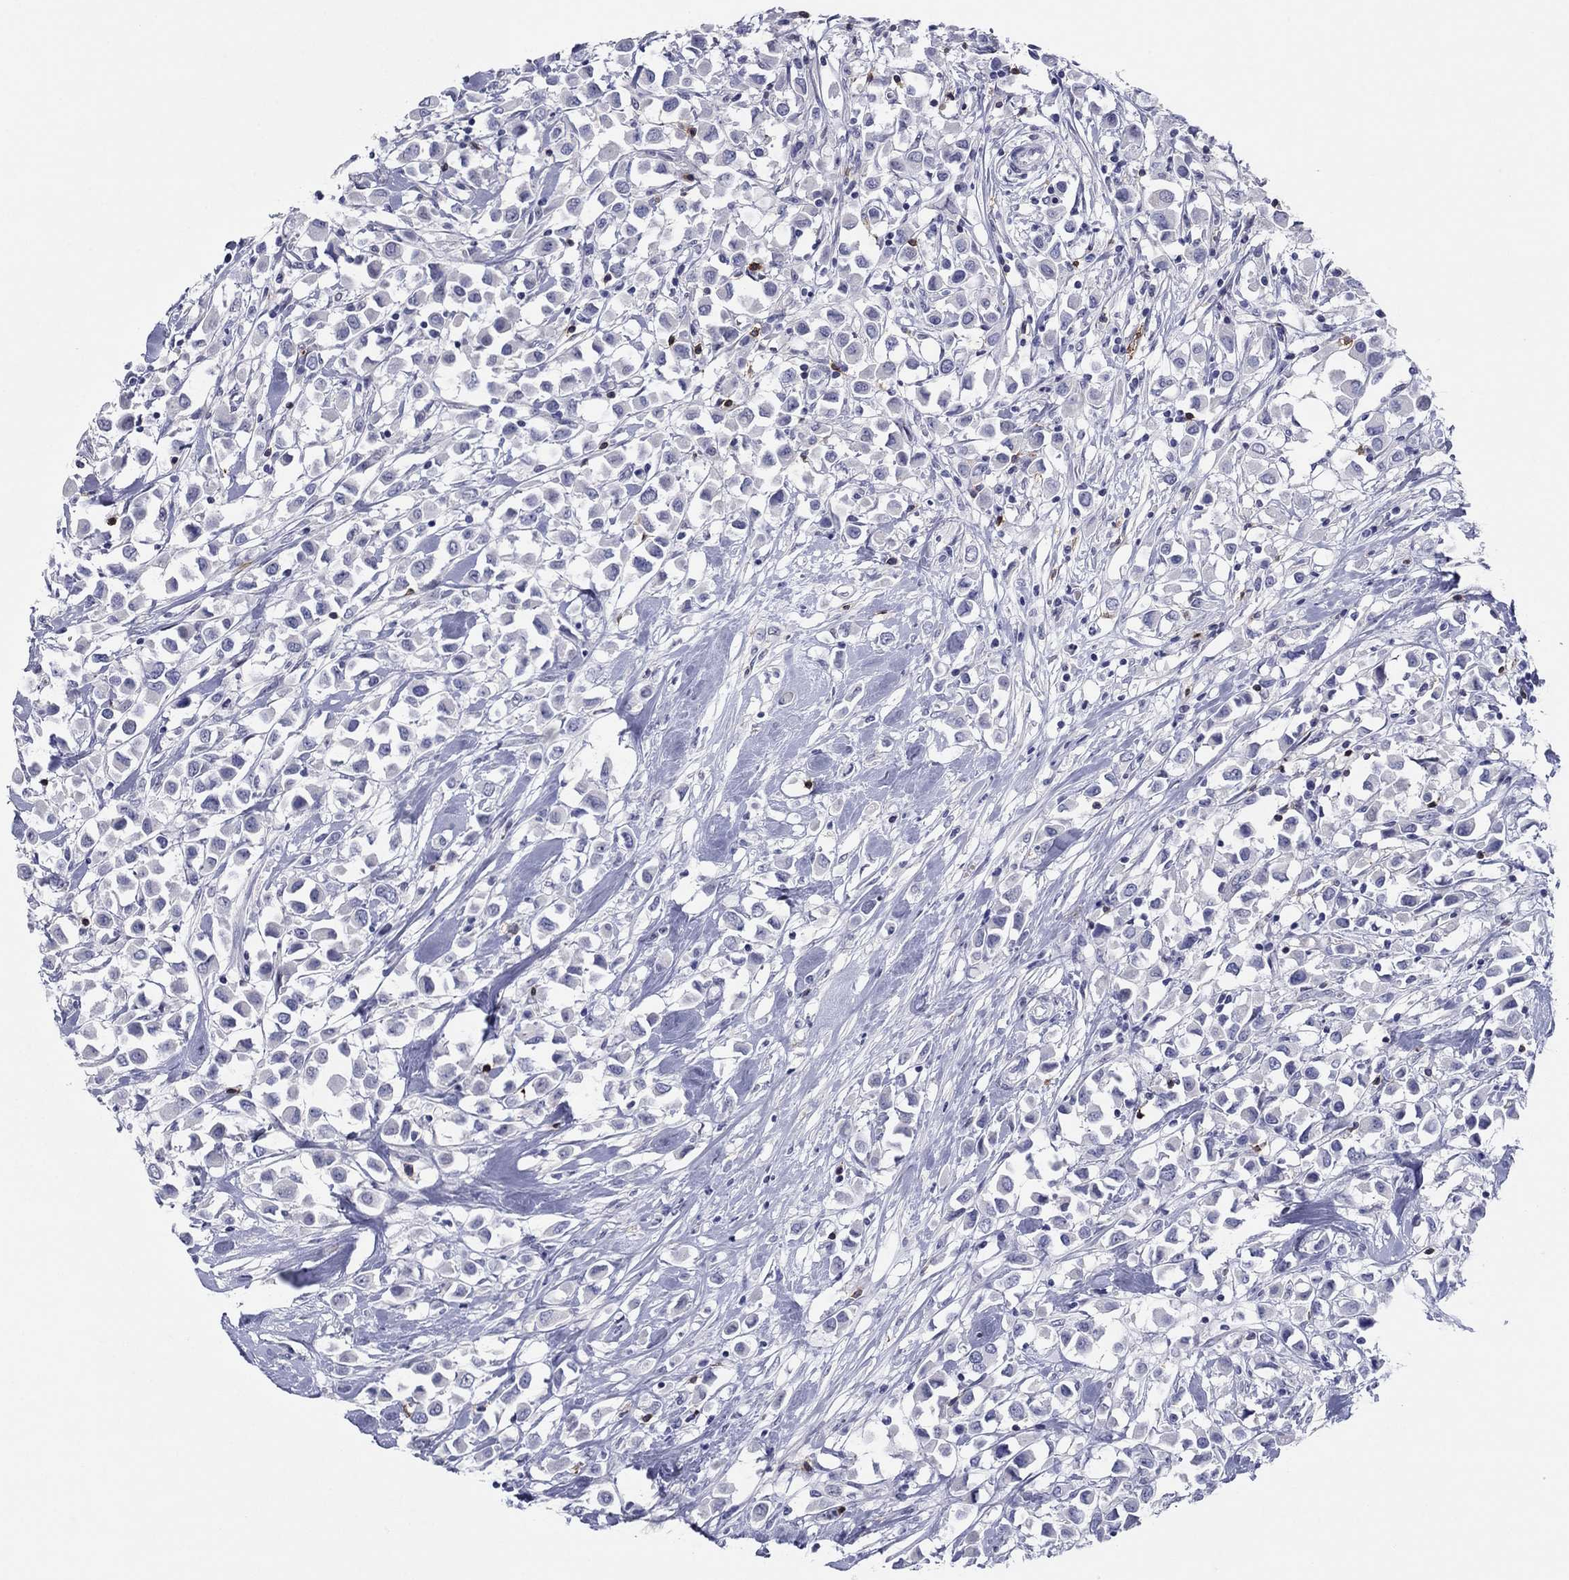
{"staining": {"intensity": "negative", "quantity": "none", "location": "none"}, "tissue": "breast cancer", "cell_type": "Tumor cells", "image_type": "cancer", "snomed": [{"axis": "morphology", "description": "Duct carcinoma"}, {"axis": "topography", "description": "Breast"}], "caption": "The micrograph demonstrates no staining of tumor cells in breast cancer. (Brightfield microscopy of DAB (3,3'-diaminobenzidine) IHC at high magnification).", "gene": "ITGAE", "patient": {"sex": "female", "age": 61}}